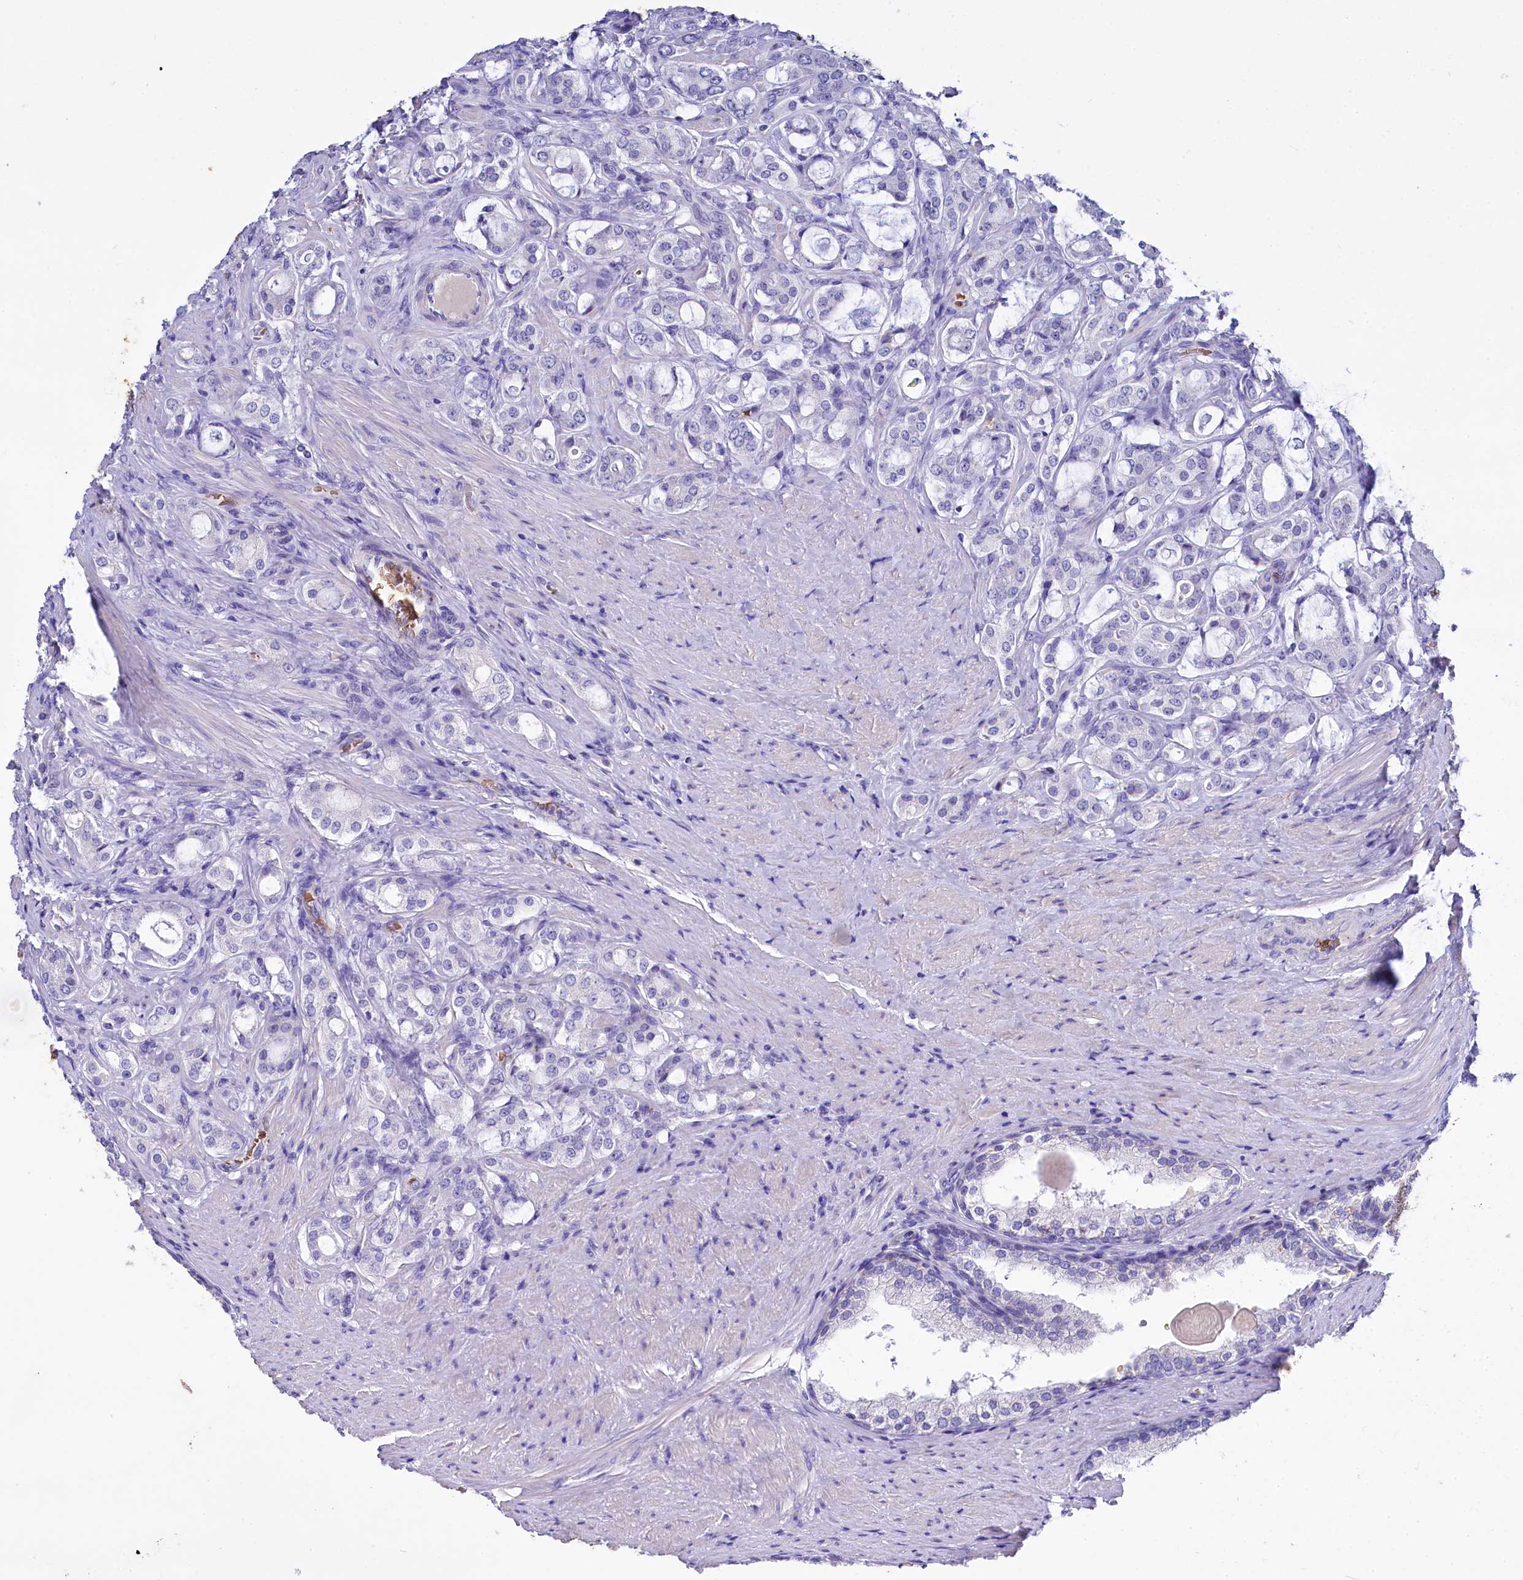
{"staining": {"intensity": "negative", "quantity": "none", "location": "none"}, "tissue": "prostate cancer", "cell_type": "Tumor cells", "image_type": "cancer", "snomed": [{"axis": "morphology", "description": "Adenocarcinoma, High grade"}, {"axis": "topography", "description": "Prostate"}], "caption": "High power microscopy micrograph of an immunohistochemistry (IHC) image of adenocarcinoma (high-grade) (prostate), revealing no significant staining in tumor cells.", "gene": "RPUSD3", "patient": {"sex": "male", "age": 63}}